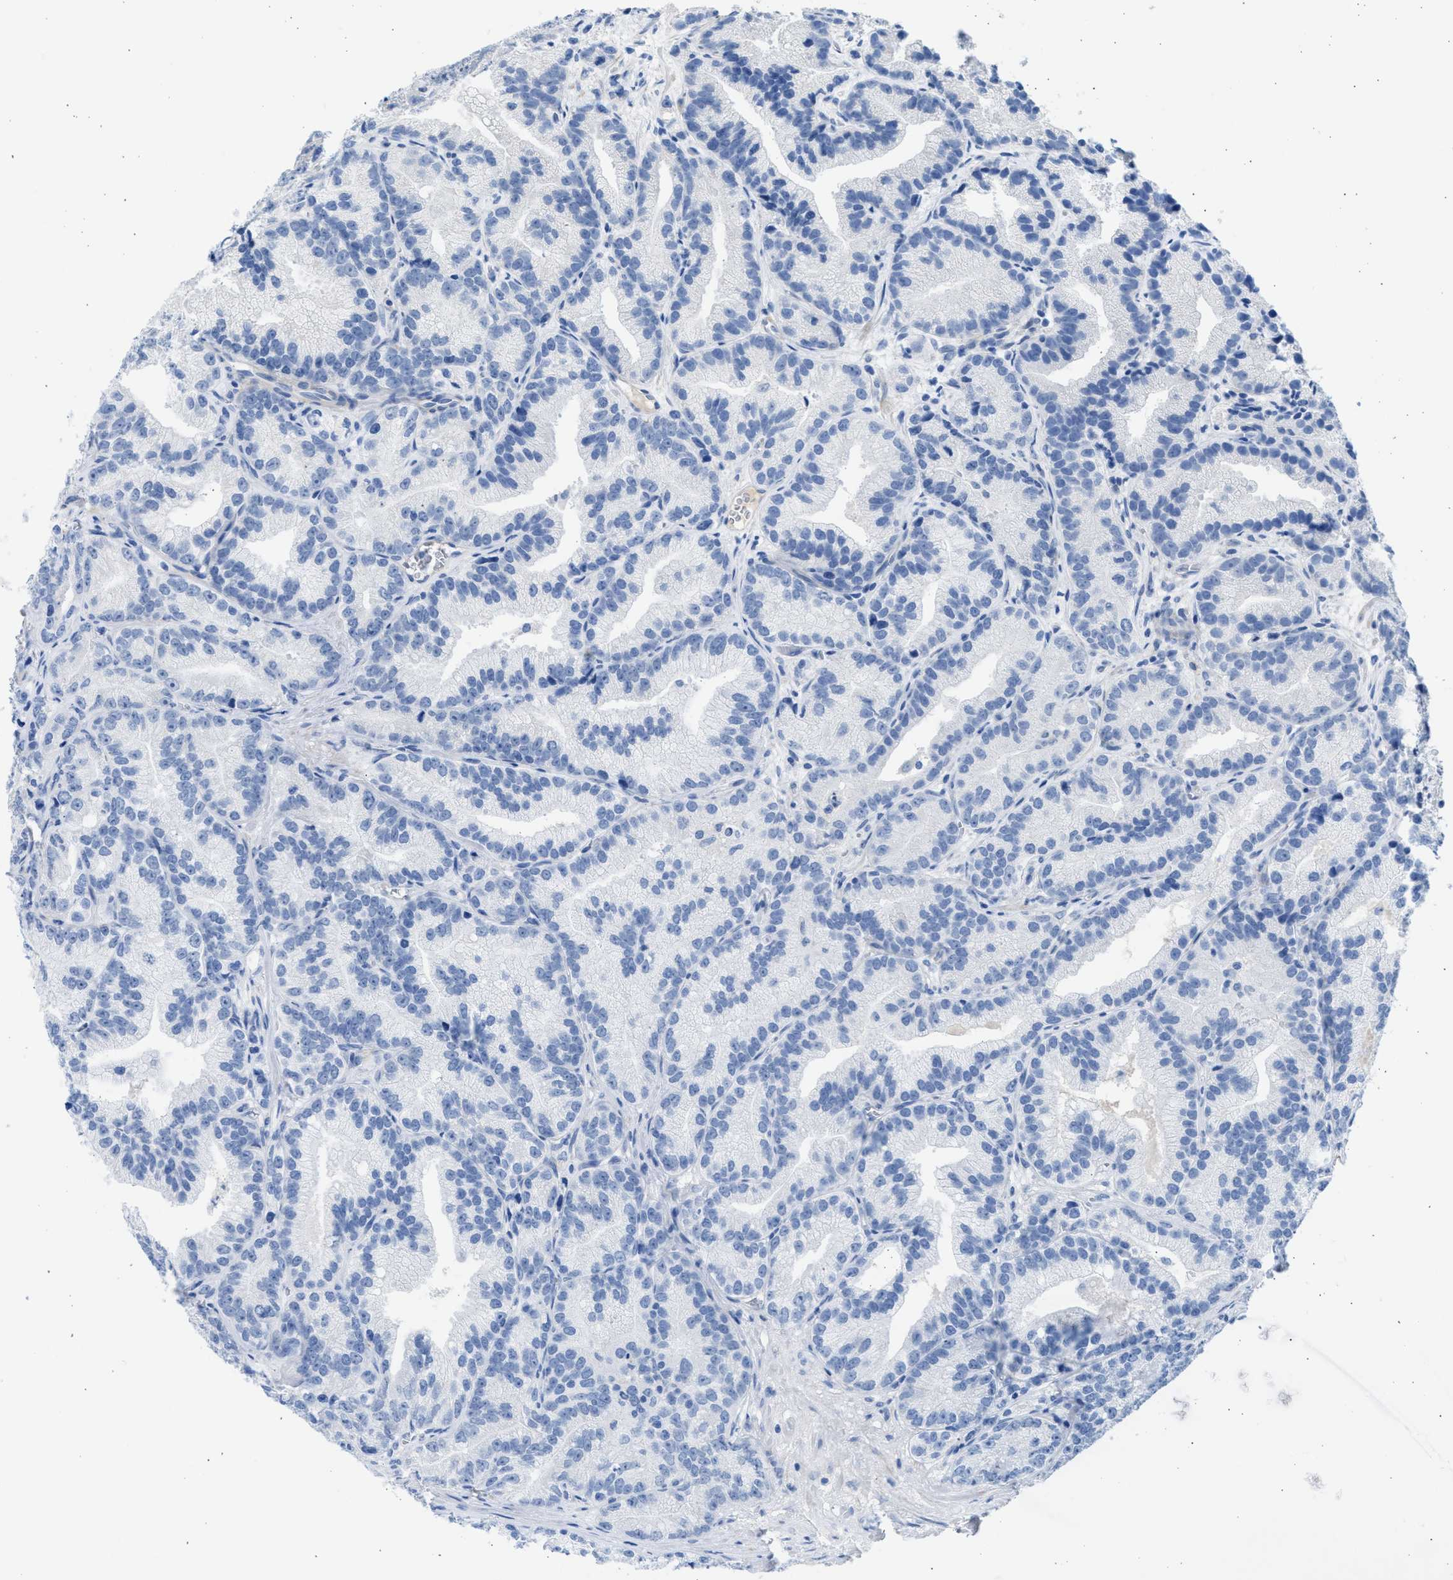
{"staining": {"intensity": "negative", "quantity": "none", "location": "none"}, "tissue": "prostate cancer", "cell_type": "Tumor cells", "image_type": "cancer", "snomed": [{"axis": "morphology", "description": "Adenocarcinoma, Low grade"}, {"axis": "topography", "description": "Prostate"}], "caption": "IHC of human prostate cancer shows no expression in tumor cells.", "gene": "SPATA3", "patient": {"sex": "male", "age": 89}}